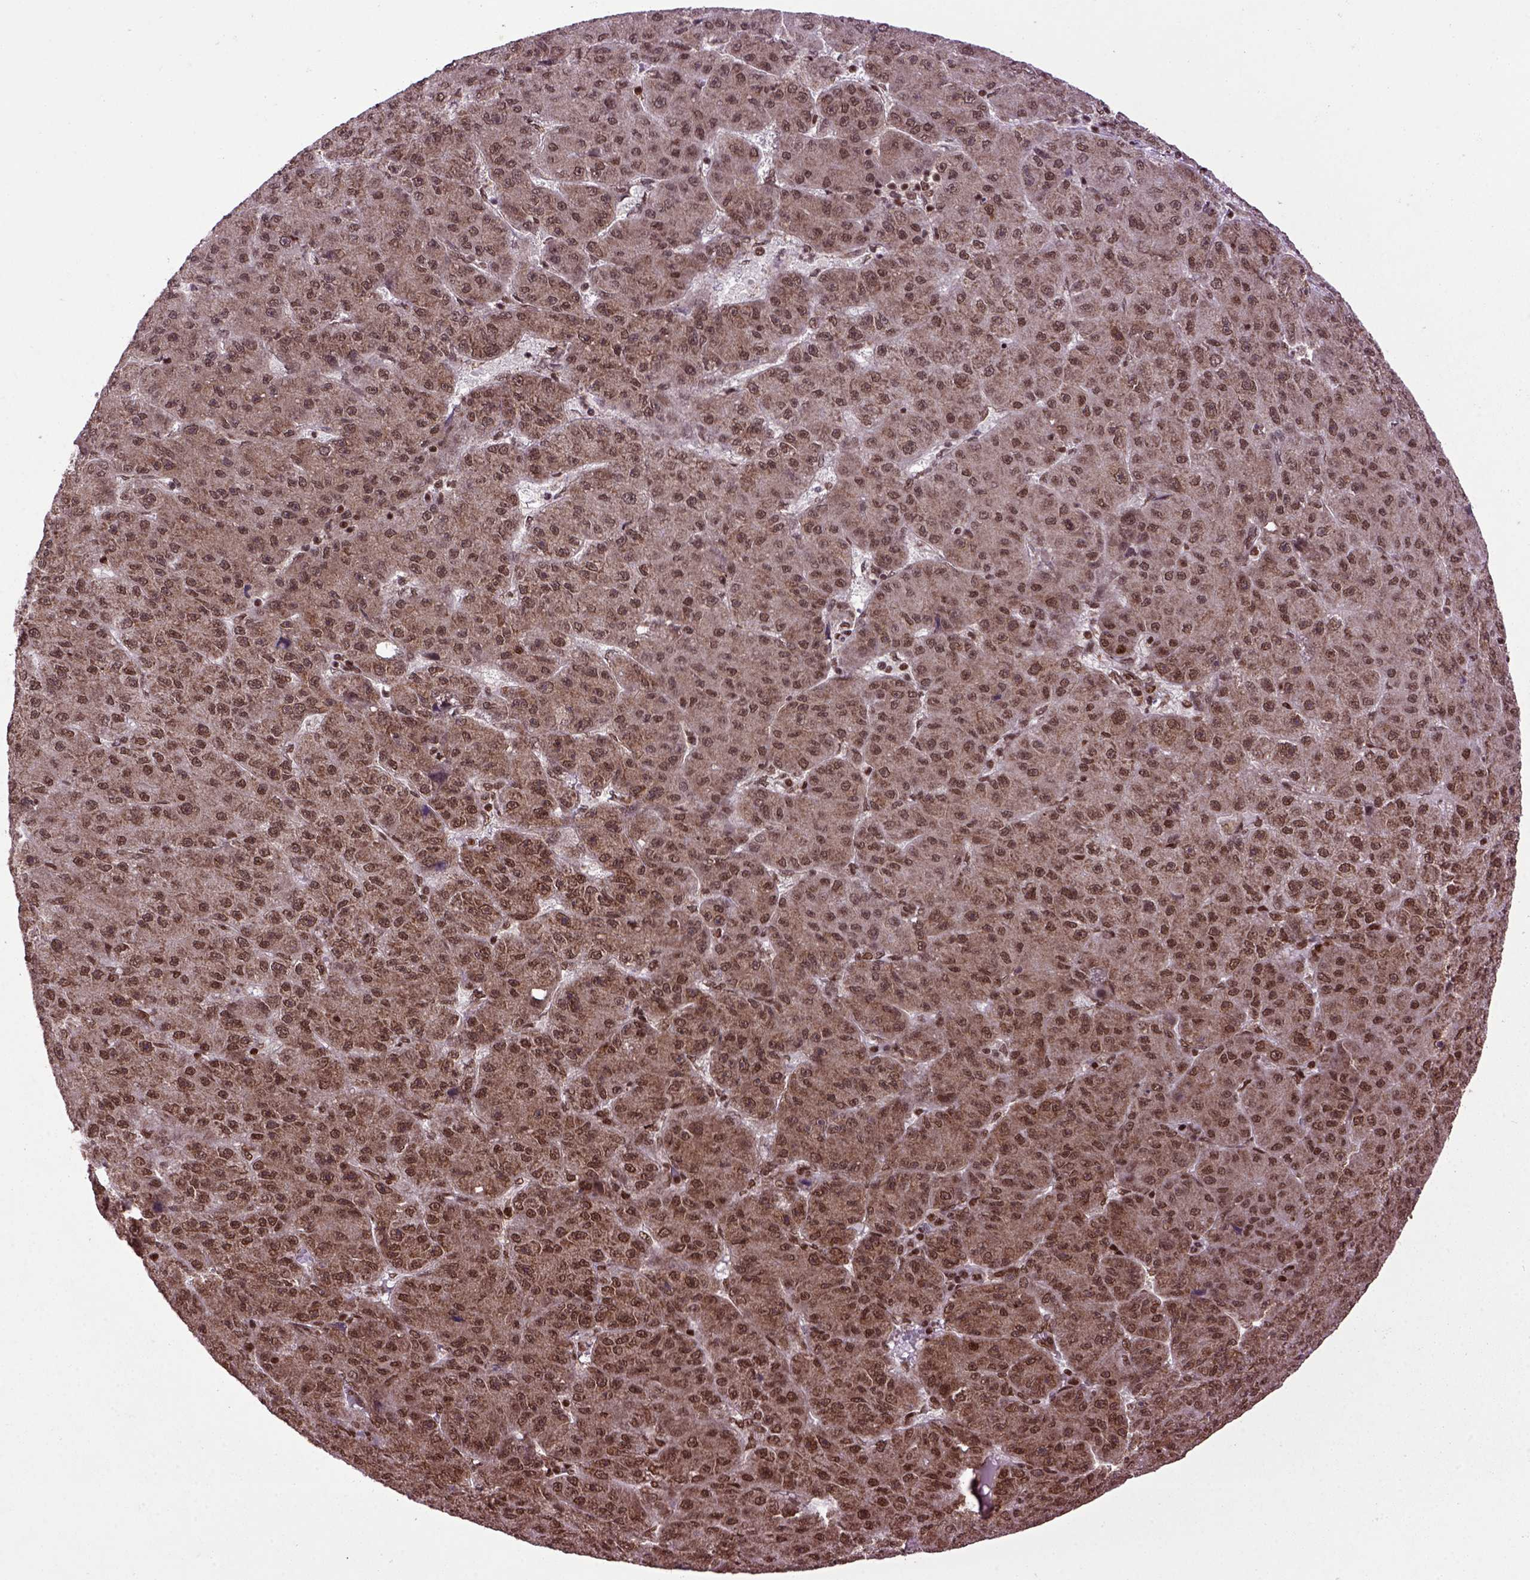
{"staining": {"intensity": "strong", "quantity": ">75%", "location": "cytoplasmic/membranous,nuclear"}, "tissue": "liver cancer", "cell_type": "Tumor cells", "image_type": "cancer", "snomed": [{"axis": "morphology", "description": "Carcinoma, Hepatocellular, NOS"}, {"axis": "topography", "description": "Liver"}], "caption": "Liver hepatocellular carcinoma stained with a protein marker demonstrates strong staining in tumor cells.", "gene": "CELF1", "patient": {"sex": "male", "age": 67}}